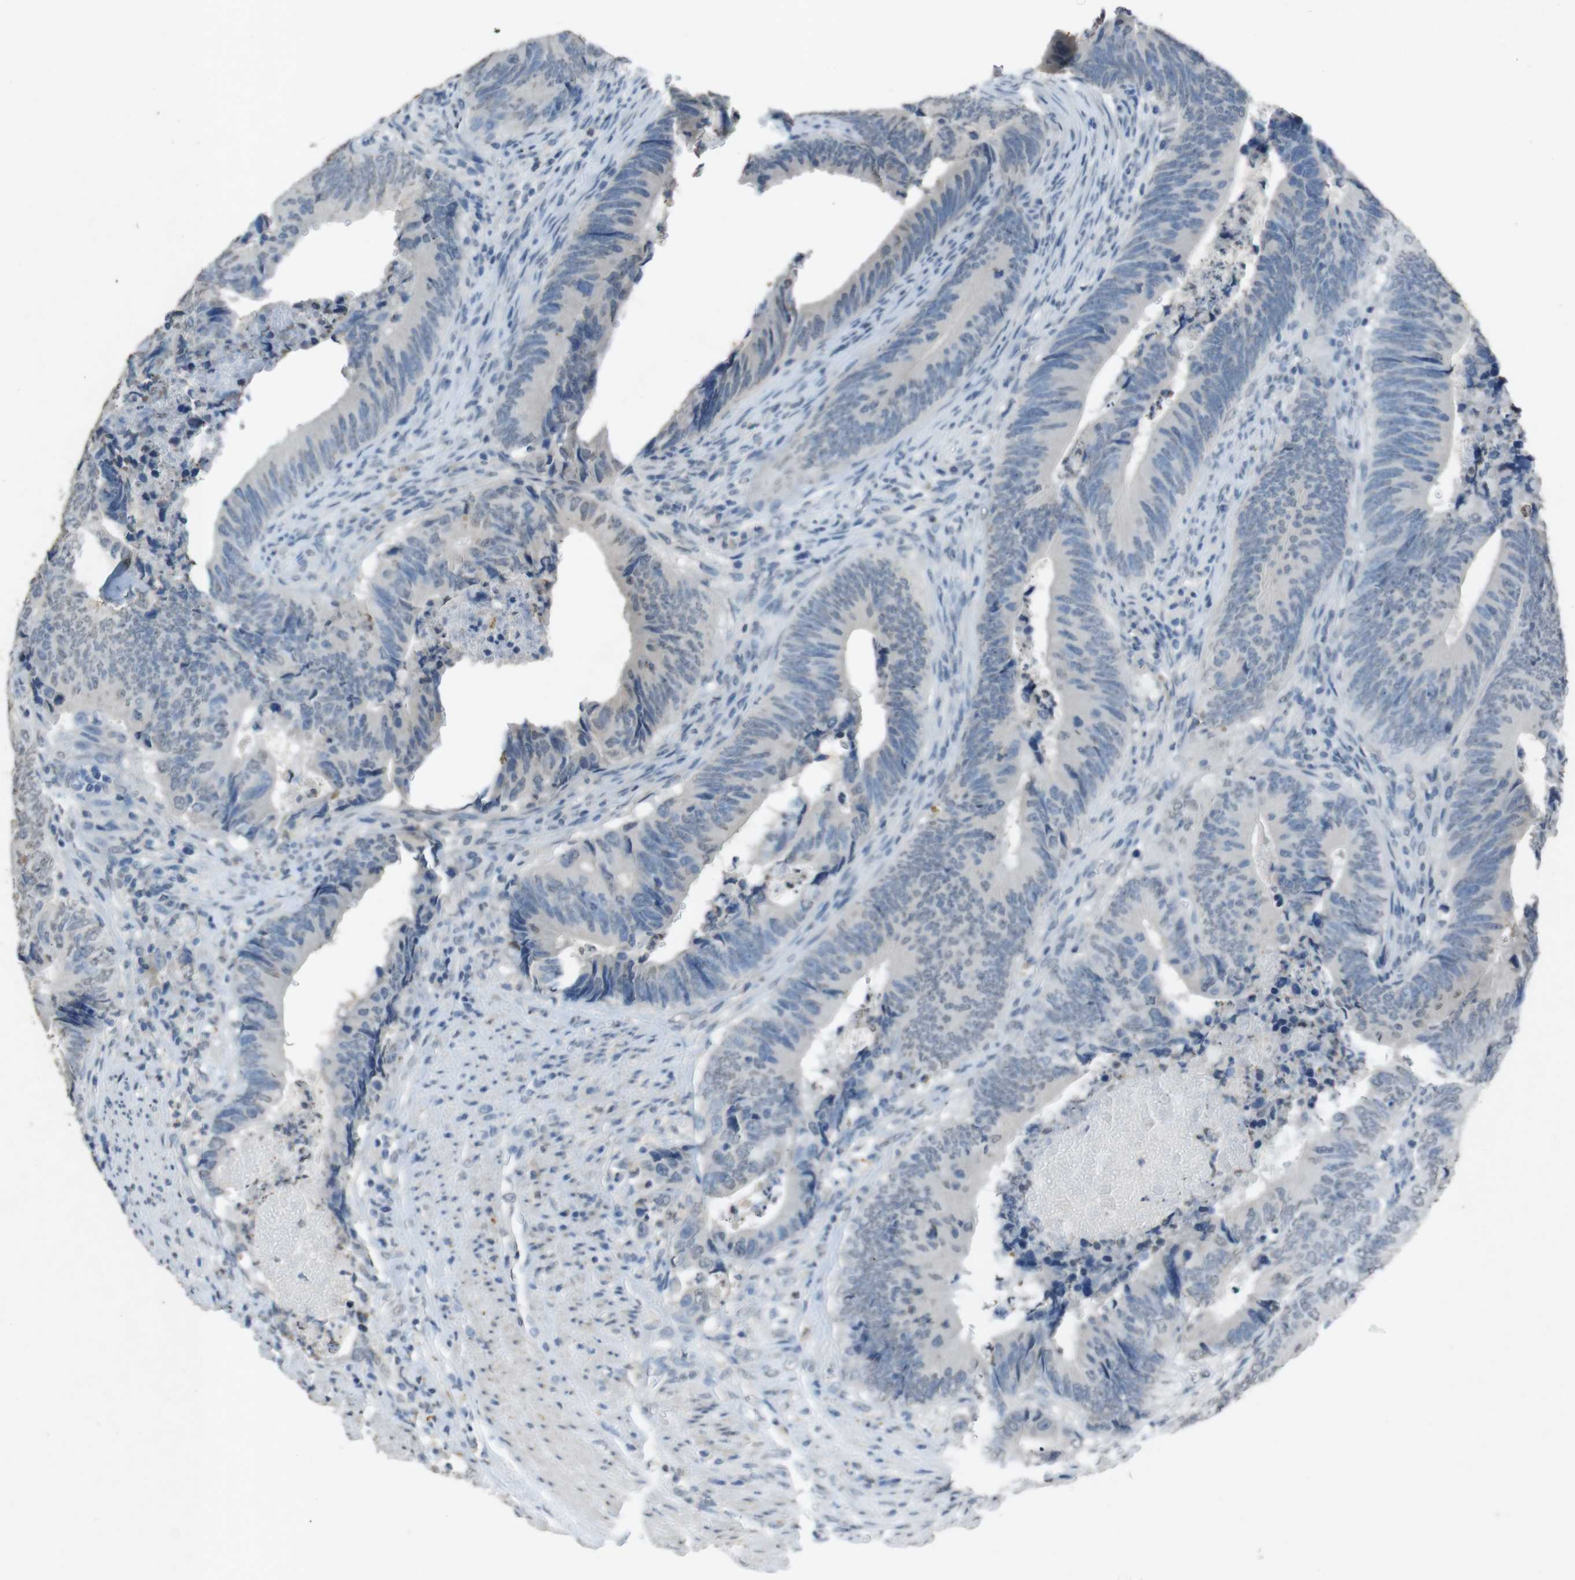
{"staining": {"intensity": "negative", "quantity": "none", "location": "none"}, "tissue": "colorectal cancer", "cell_type": "Tumor cells", "image_type": "cancer", "snomed": [{"axis": "morphology", "description": "Normal tissue, NOS"}, {"axis": "morphology", "description": "Adenocarcinoma, NOS"}, {"axis": "topography", "description": "Colon"}], "caption": "This is a image of immunohistochemistry (IHC) staining of colorectal adenocarcinoma, which shows no positivity in tumor cells. Brightfield microscopy of immunohistochemistry (IHC) stained with DAB (brown) and hematoxylin (blue), captured at high magnification.", "gene": "STBD1", "patient": {"sex": "male", "age": 56}}